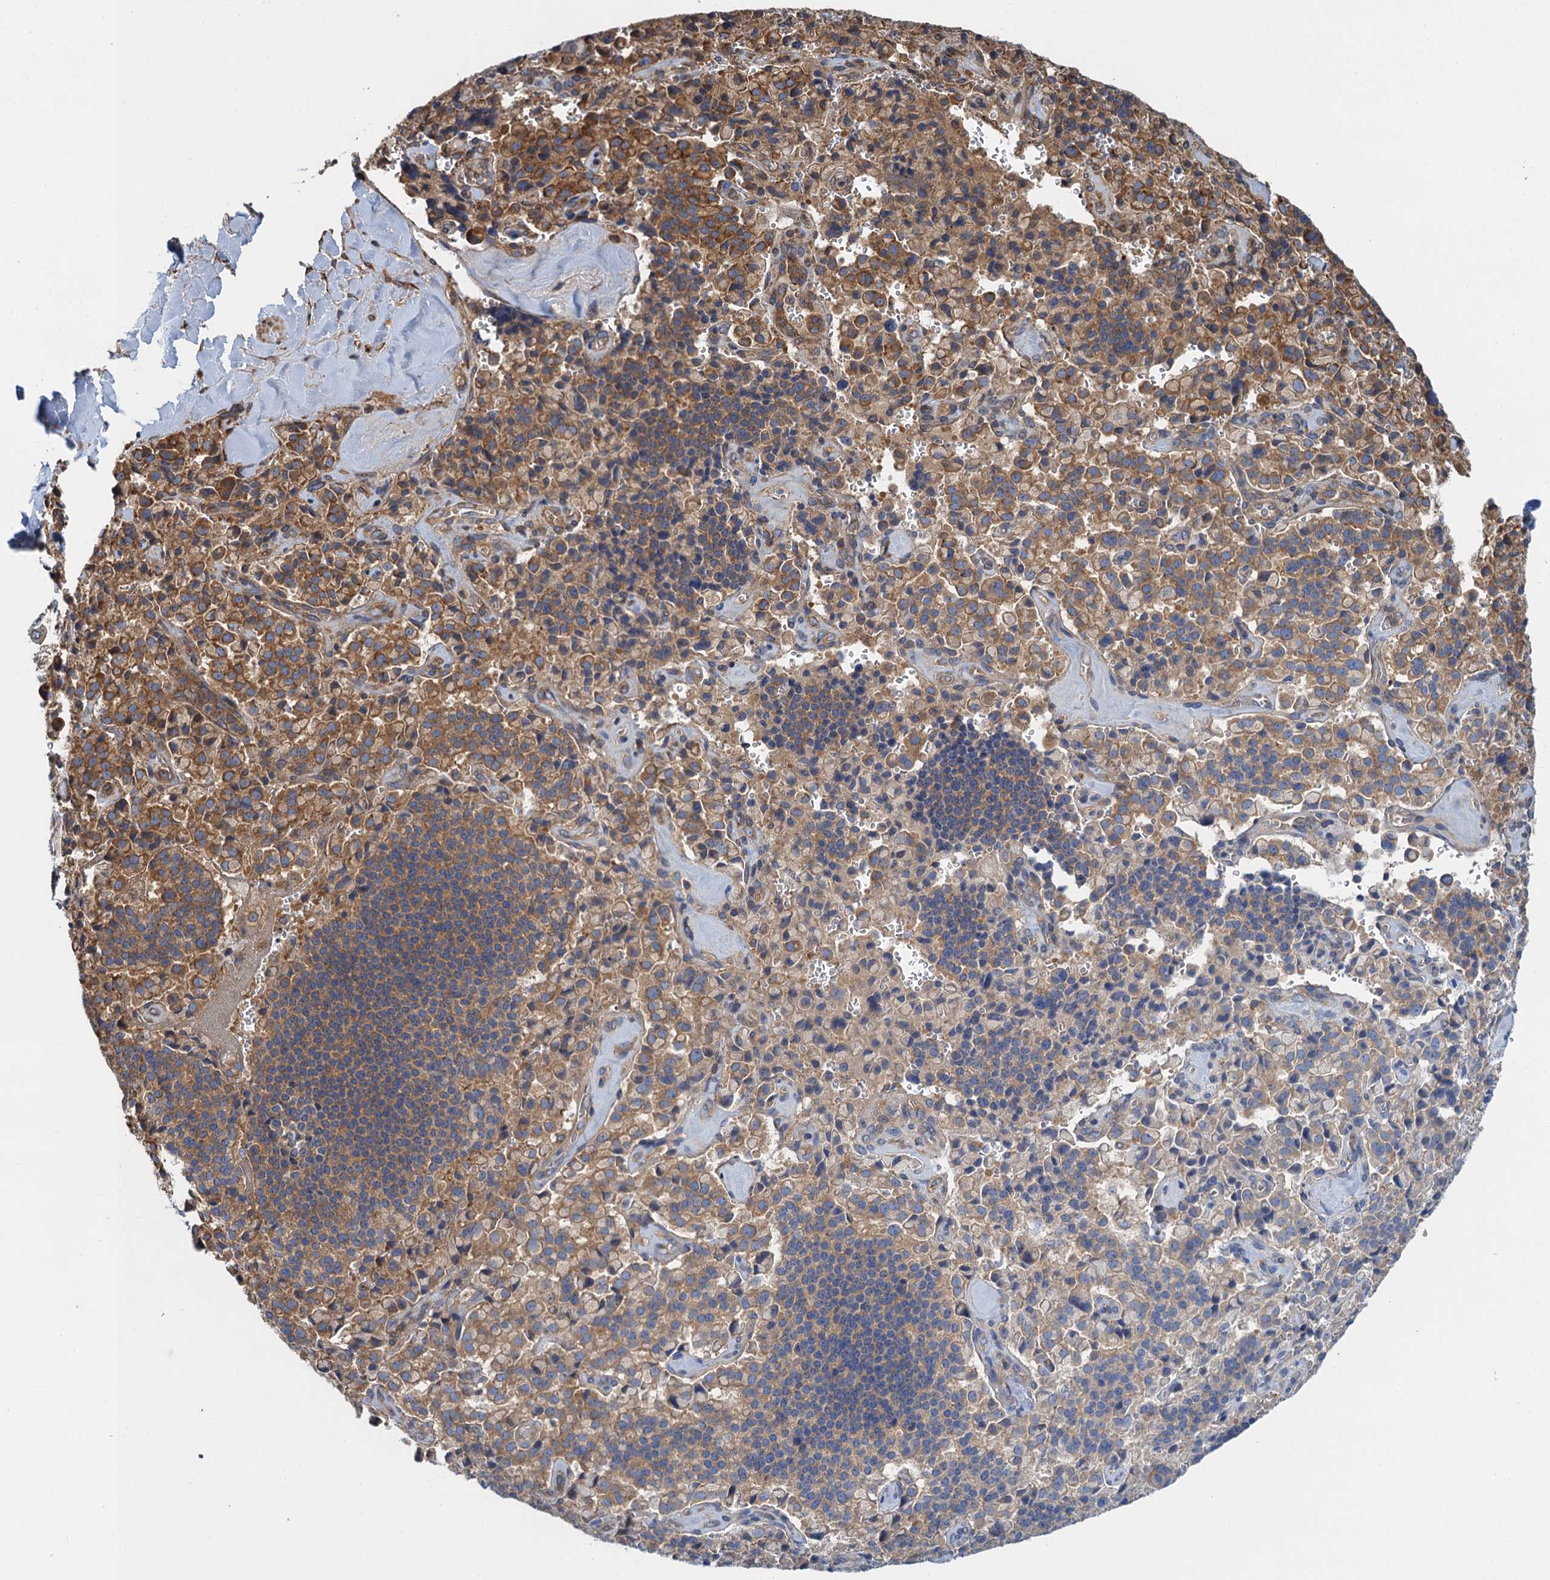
{"staining": {"intensity": "moderate", "quantity": "25%-75%", "location": "cytoplasmic/membranous"}, "tissue": "pancreatic cancer", "cell_type": "Tumor cells", "image_type": "cancer", "snomed": [{"axis": "morphology", "description": "Adenocarcinoma, NOS"}, {"axis": "topography", "description": "Pancreas"}], "caption": "Pancreatic cancer (adenocarcinoma) stained for a protein (brown) demonstrates moderate cytoplasmic/membranous positive positivity in about 25%-75% of tumor cells.", "gene": "MDM1", "patient": {"sex": "male", "age": 65}}